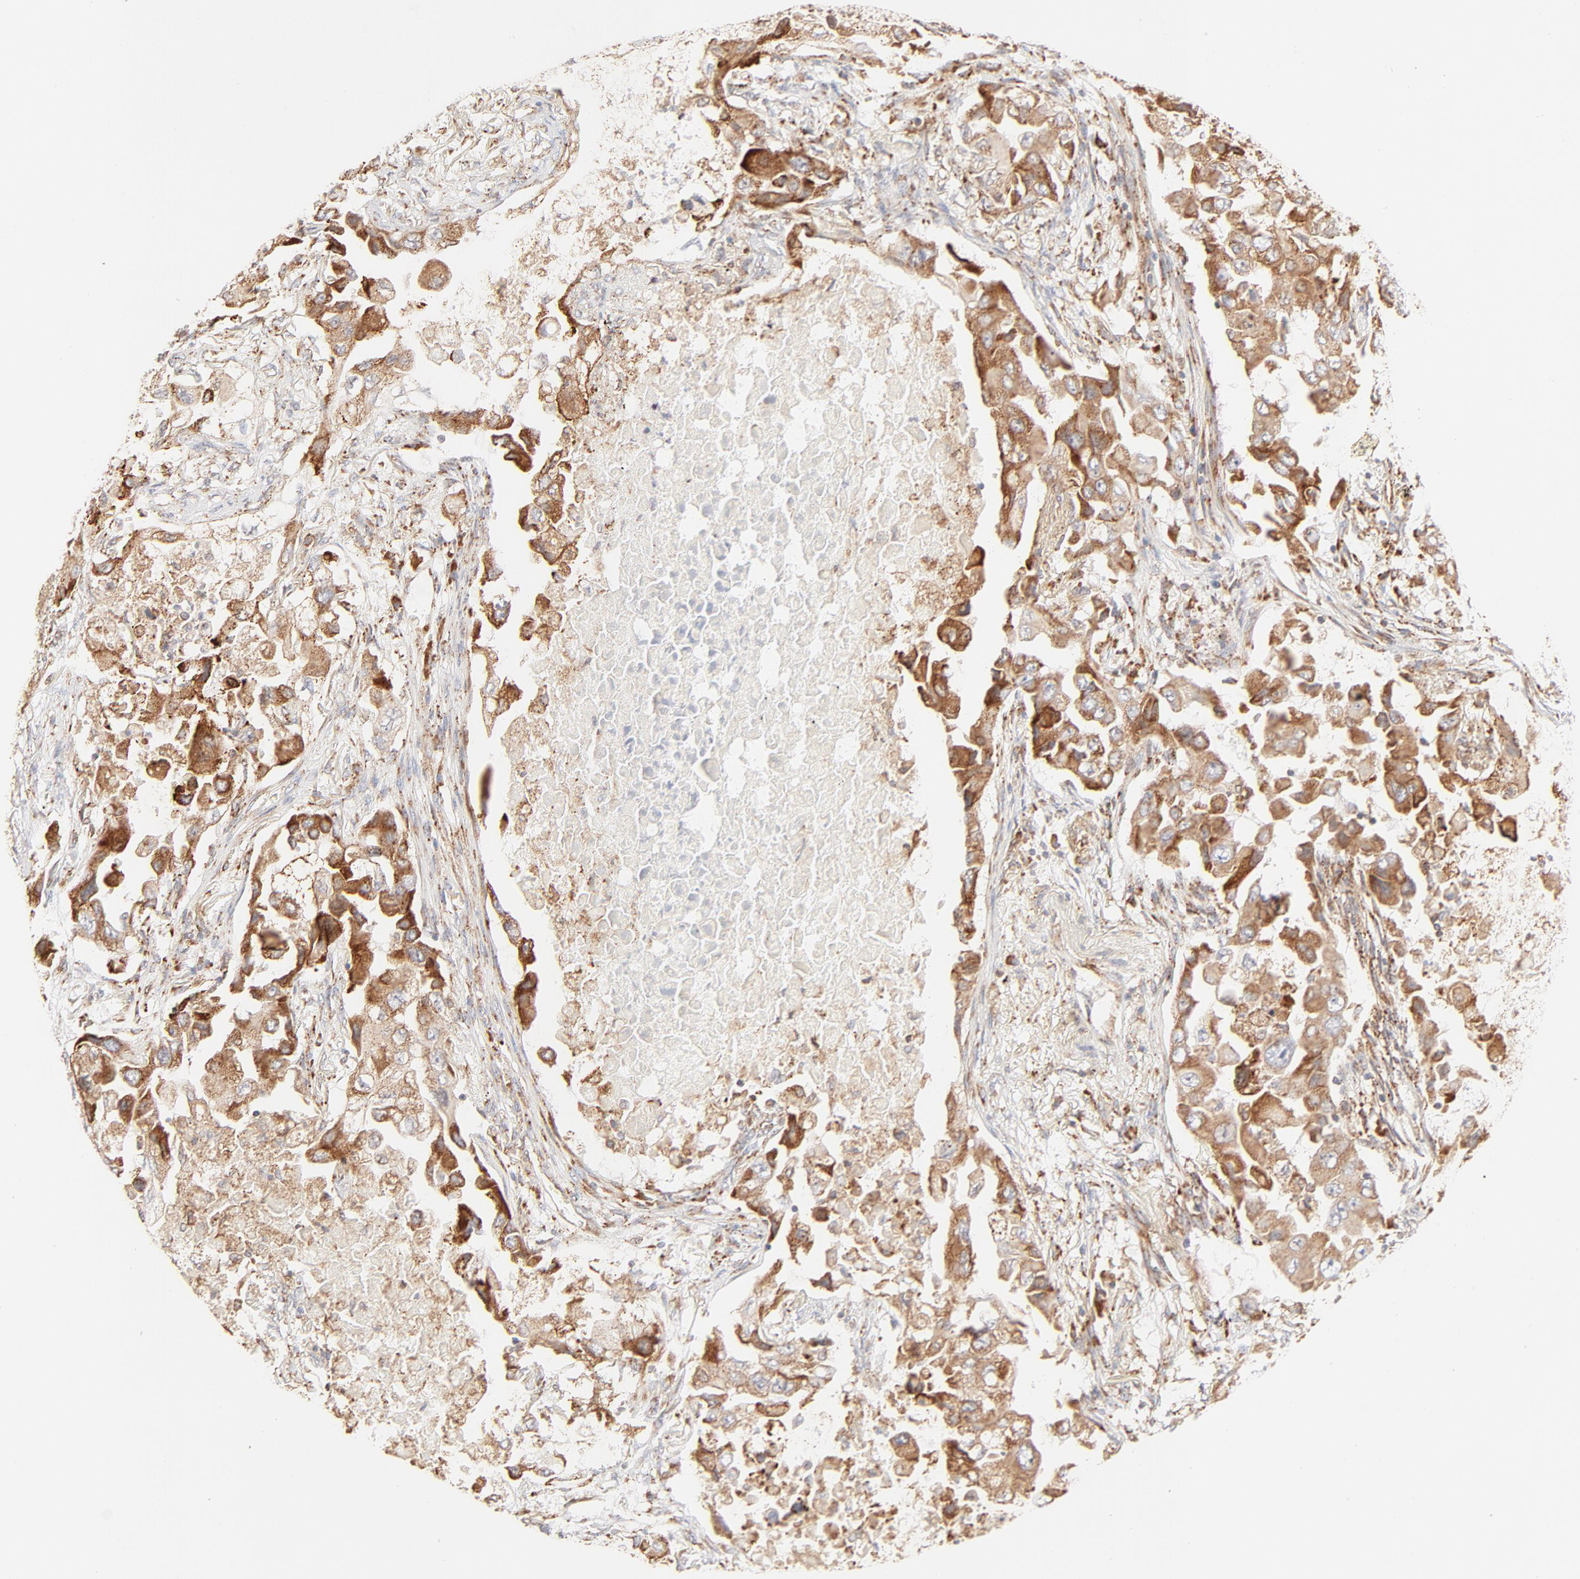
{"staining": {"intensity": "moderate", "quantity": ">75%", "location": "cytoplasmic/membranous"}, "tissue": "lung cancer", "cell_type": "Tumor cells", "image_type": "cancer", "snomed": [{"axis": "morphology", "description": "Adenocarcinoma, NOS"}, {"axis": "topography", "description": "Lung"}], "caption": "There is medium levels of moderate cytoplasmic/membranous expression in tumor cells of lung adenocarcinoma, as demonstrated by immunohistochemical staining (brown color).", "gene": "PARP12", "patient": {"sex": "female", "age": 65}}